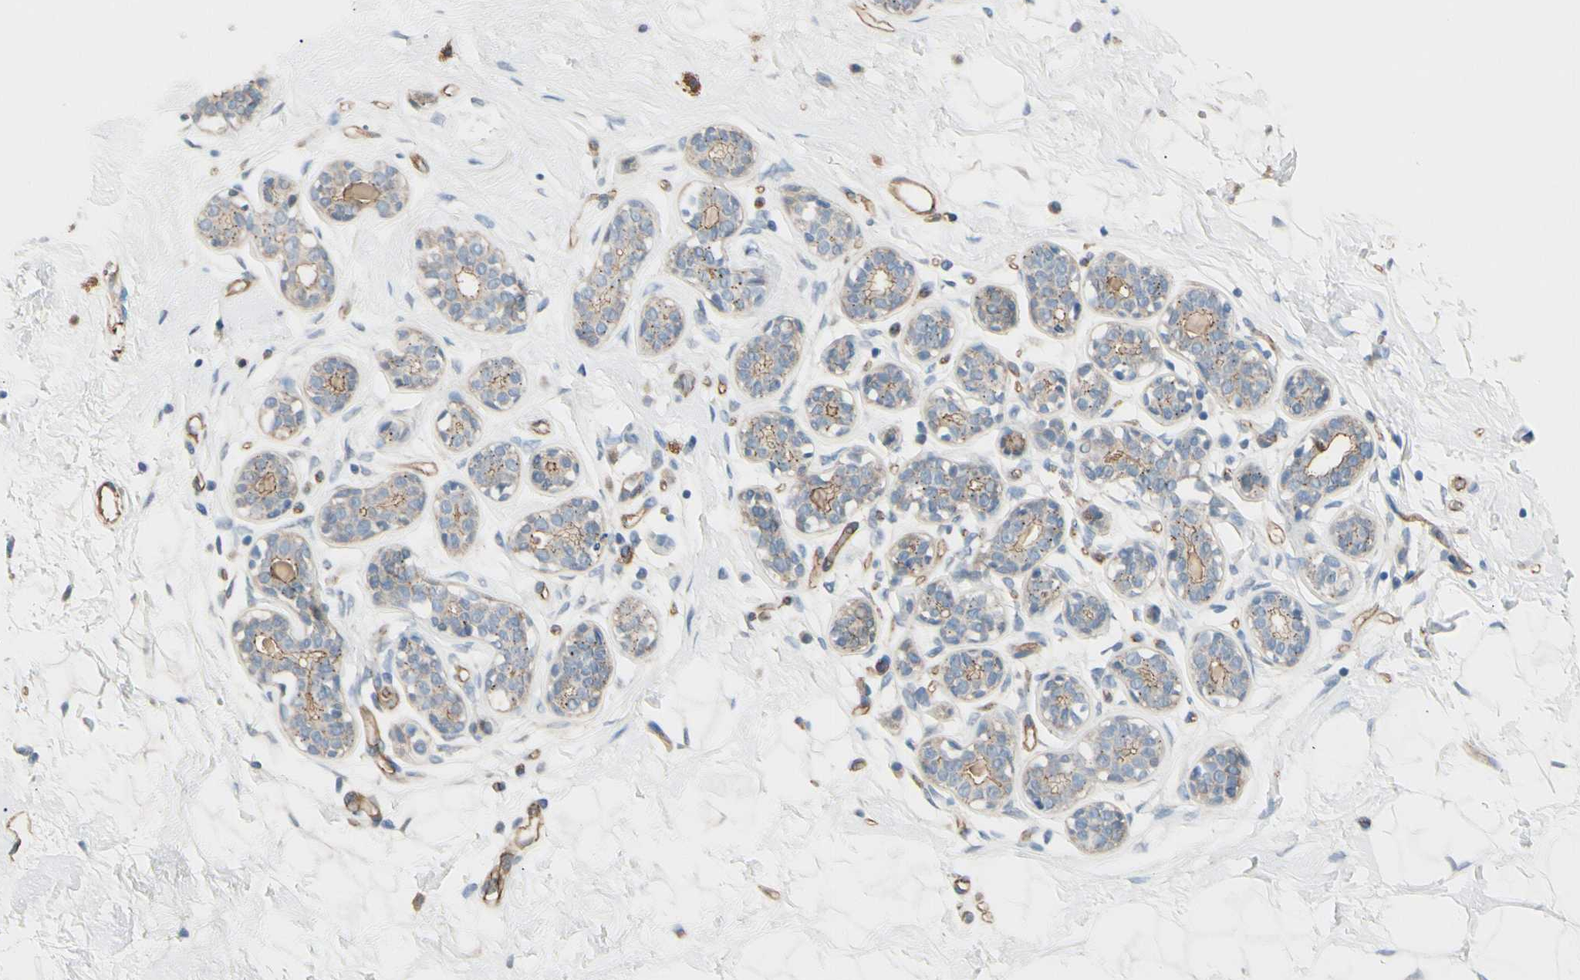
{"staining": {"intensity": "negative", "quantity": "none", "location": "none"}, "tissue": "breast", "cell_type": "Adipocytes", "image_type": "normal", "snomed": [{"axis": "morphology", "description": "Normal tissue, NOS"}, {"axis": "topography", "description": "Breast"}], "caption": "The immunohistochemistry photomicrograph has no significant positivity in adipocytes of breast. (Stains: DAB (3,3'-diaminobenzidine) immunohistochemistry with hematoxylin counter stain, Microscopy: brightfield microscopy at high magnification).", "gene": "TJP1", "patient": {"sex": "female", "age": 23}}